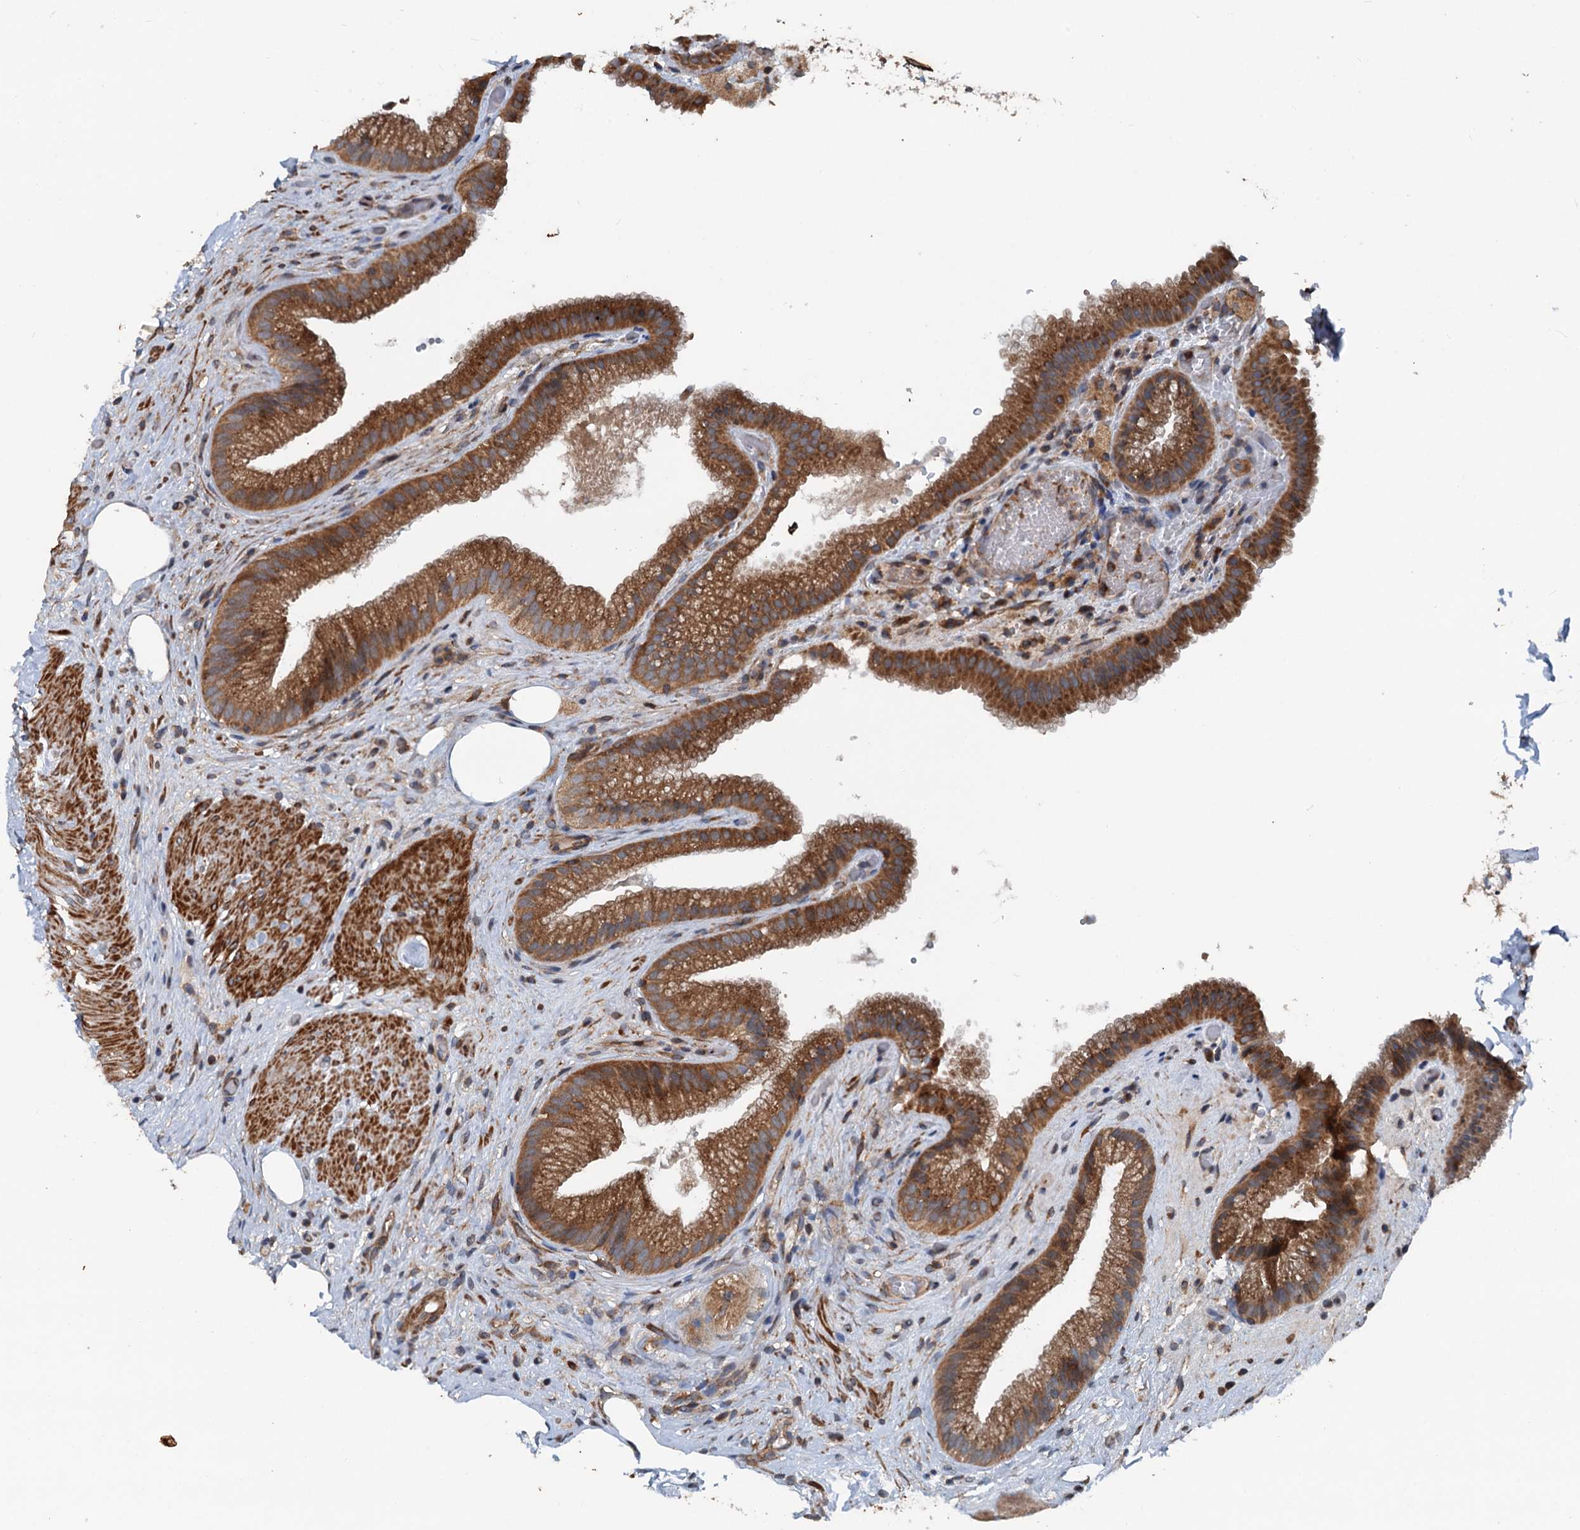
{"staining": {"intensity": "strong", "quantity": ">75%", "location": "cytoplasmic/membranous"}, "tissue": "gallbladder", "cell_type": "Glandular cells", "image_type": "normal", "snomed": [{"axis": "morphology", "description": "Normal tissue, NOS"}, {"axis": "morphology", "description": "Inflammation, NOS"}, {"axis": "topography", "description": "Gallbladder"}], "caption": "Protein staining demonstrates strong cytoplasmic/membranous staining in about >75% of glandular cells in unremarkable gallbladder. The protein is shown in brown color, while the nuclei are stained blue.", "gene": "TEDC1", "patient": {"sex": "male", "age": 51}}